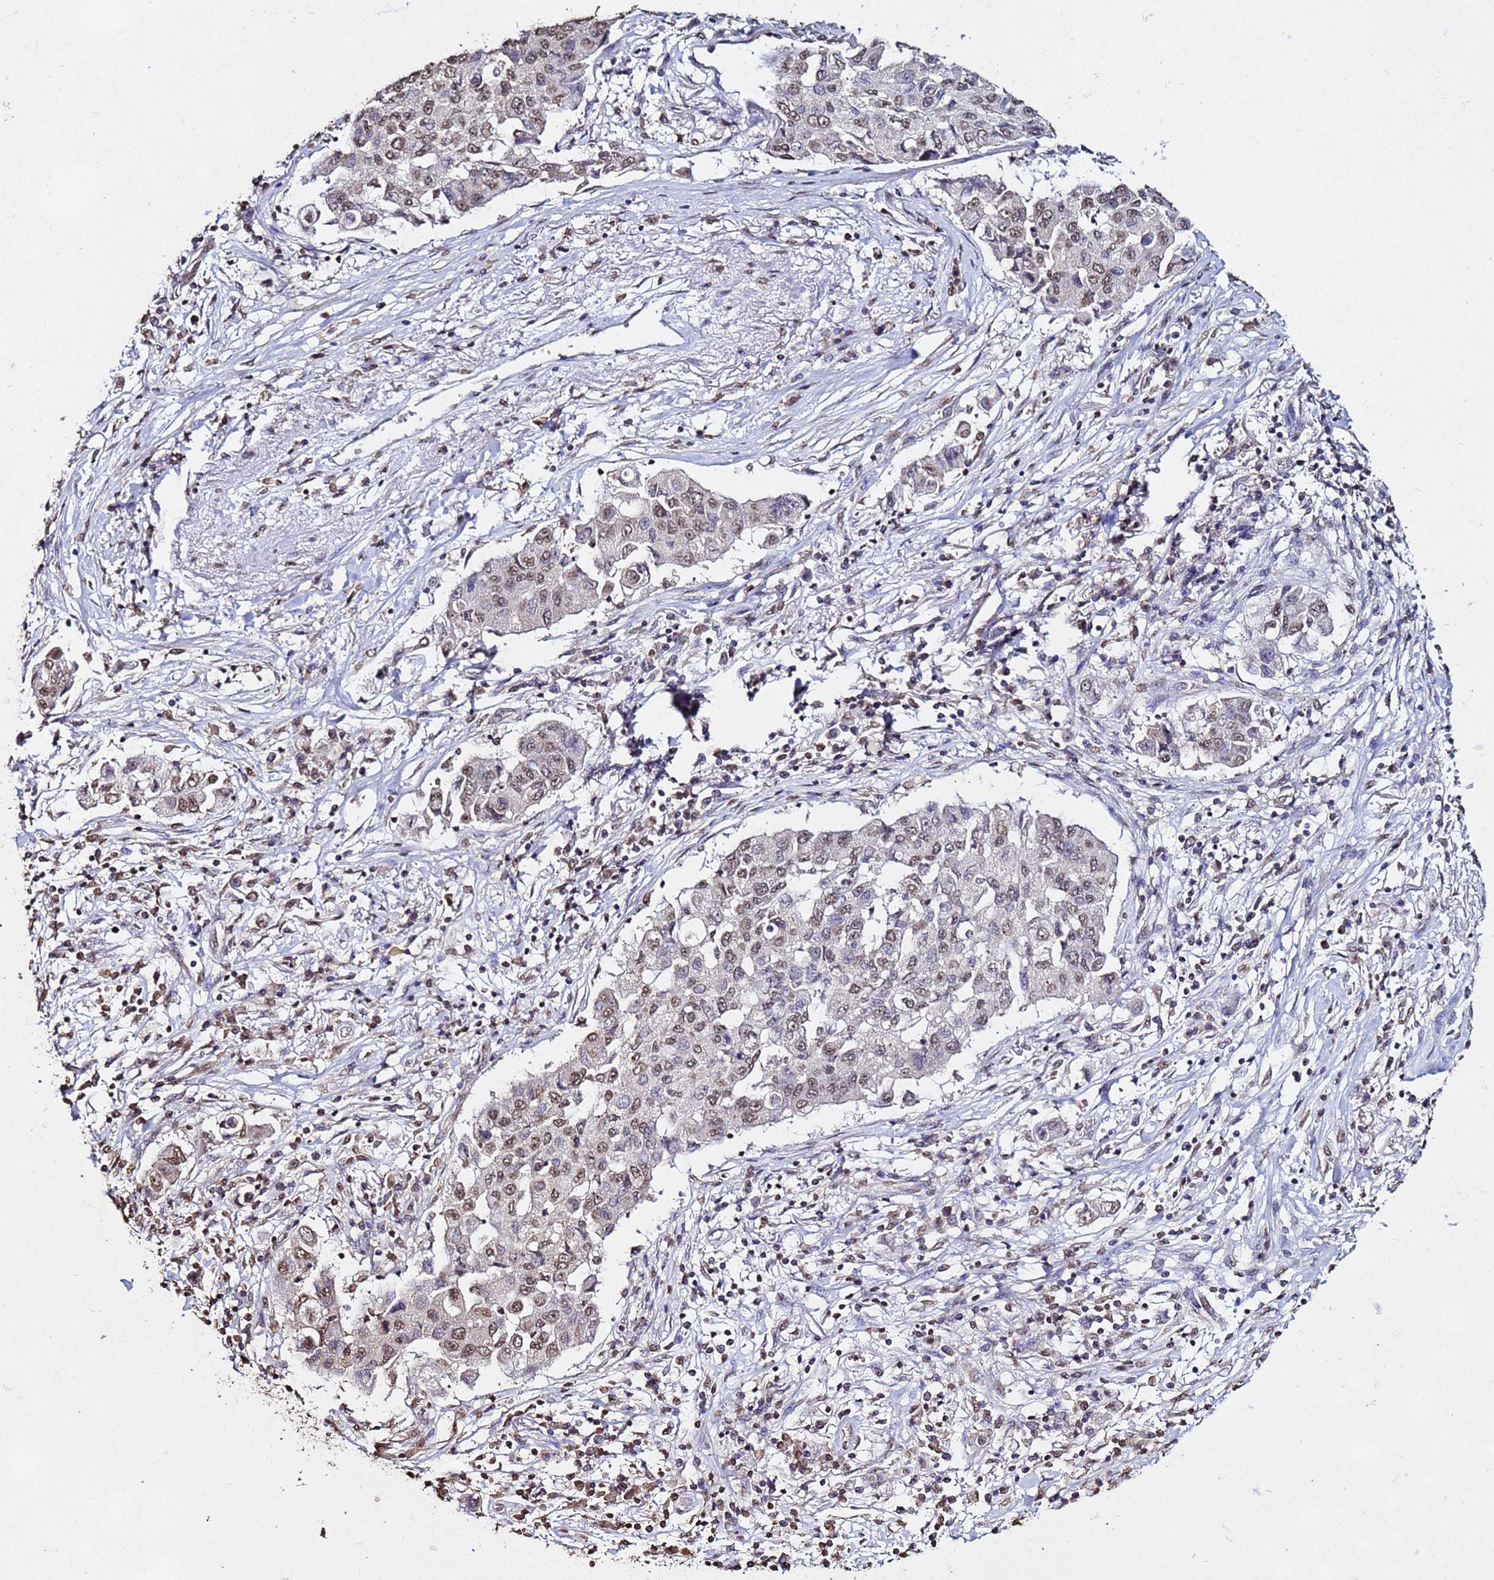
{"staining": {"intensity": "moderate", "quantity": ">75%", "location": "nuclear"}, "tissue": "lung cancer", "cell_type": "Tumor cells", "image_type": "cancer", "snomed": [{"axis": "morphology", "description": "Squamous cell carcinoma, NOS"}, {"axis": "topography", "description": "Lung"}], "caption": "A photomicrograph of lung squamous cell carcinoma stained for a protein shows moderate nuclear brown staining in tumor cells.", "gene": "MYOCD", "patient": {"sex": "male", "age": 74}}